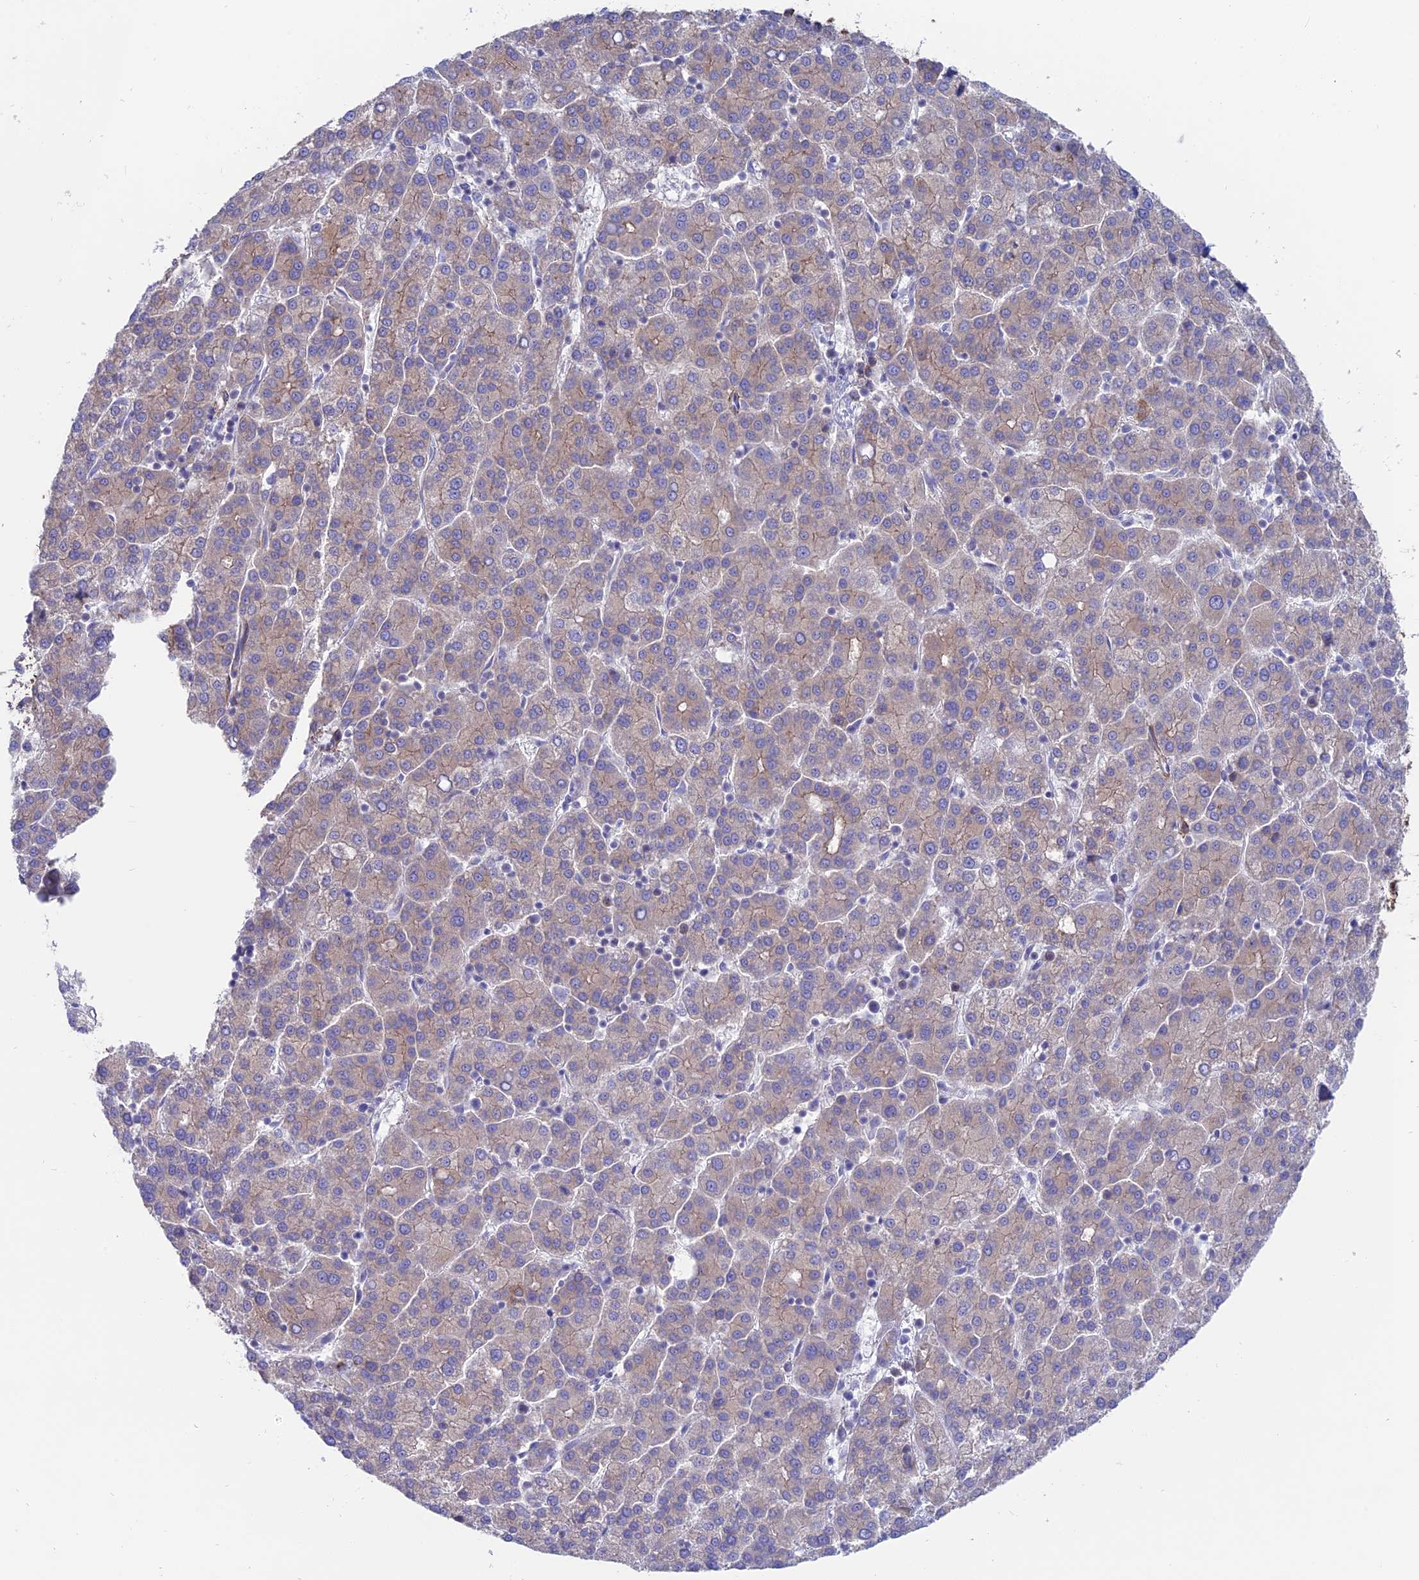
{"staining": {"intensity": "weak", "quantity": "25%-75%", "location": "cytoplasmic/membranous"}, "tissue": "liver cancer", "cell_type": "Tumor cells", "image_type": "cancer", "snomed": [{"axis": "morphology", "description": "Carcinoma, Hepatocellular, NOS"}, {"axis": "topography", "description": "Liver"}], "caption": "Approximately 25%-75% of tumor cells in liver cancer (hepatocellular carcinoma) reveal weak cytoplasmic/membranous protein expression as visualized by brown immunohistochemical staining.", "gene": "MYO5B", "patient": {"sex": "female", "age": 58}}